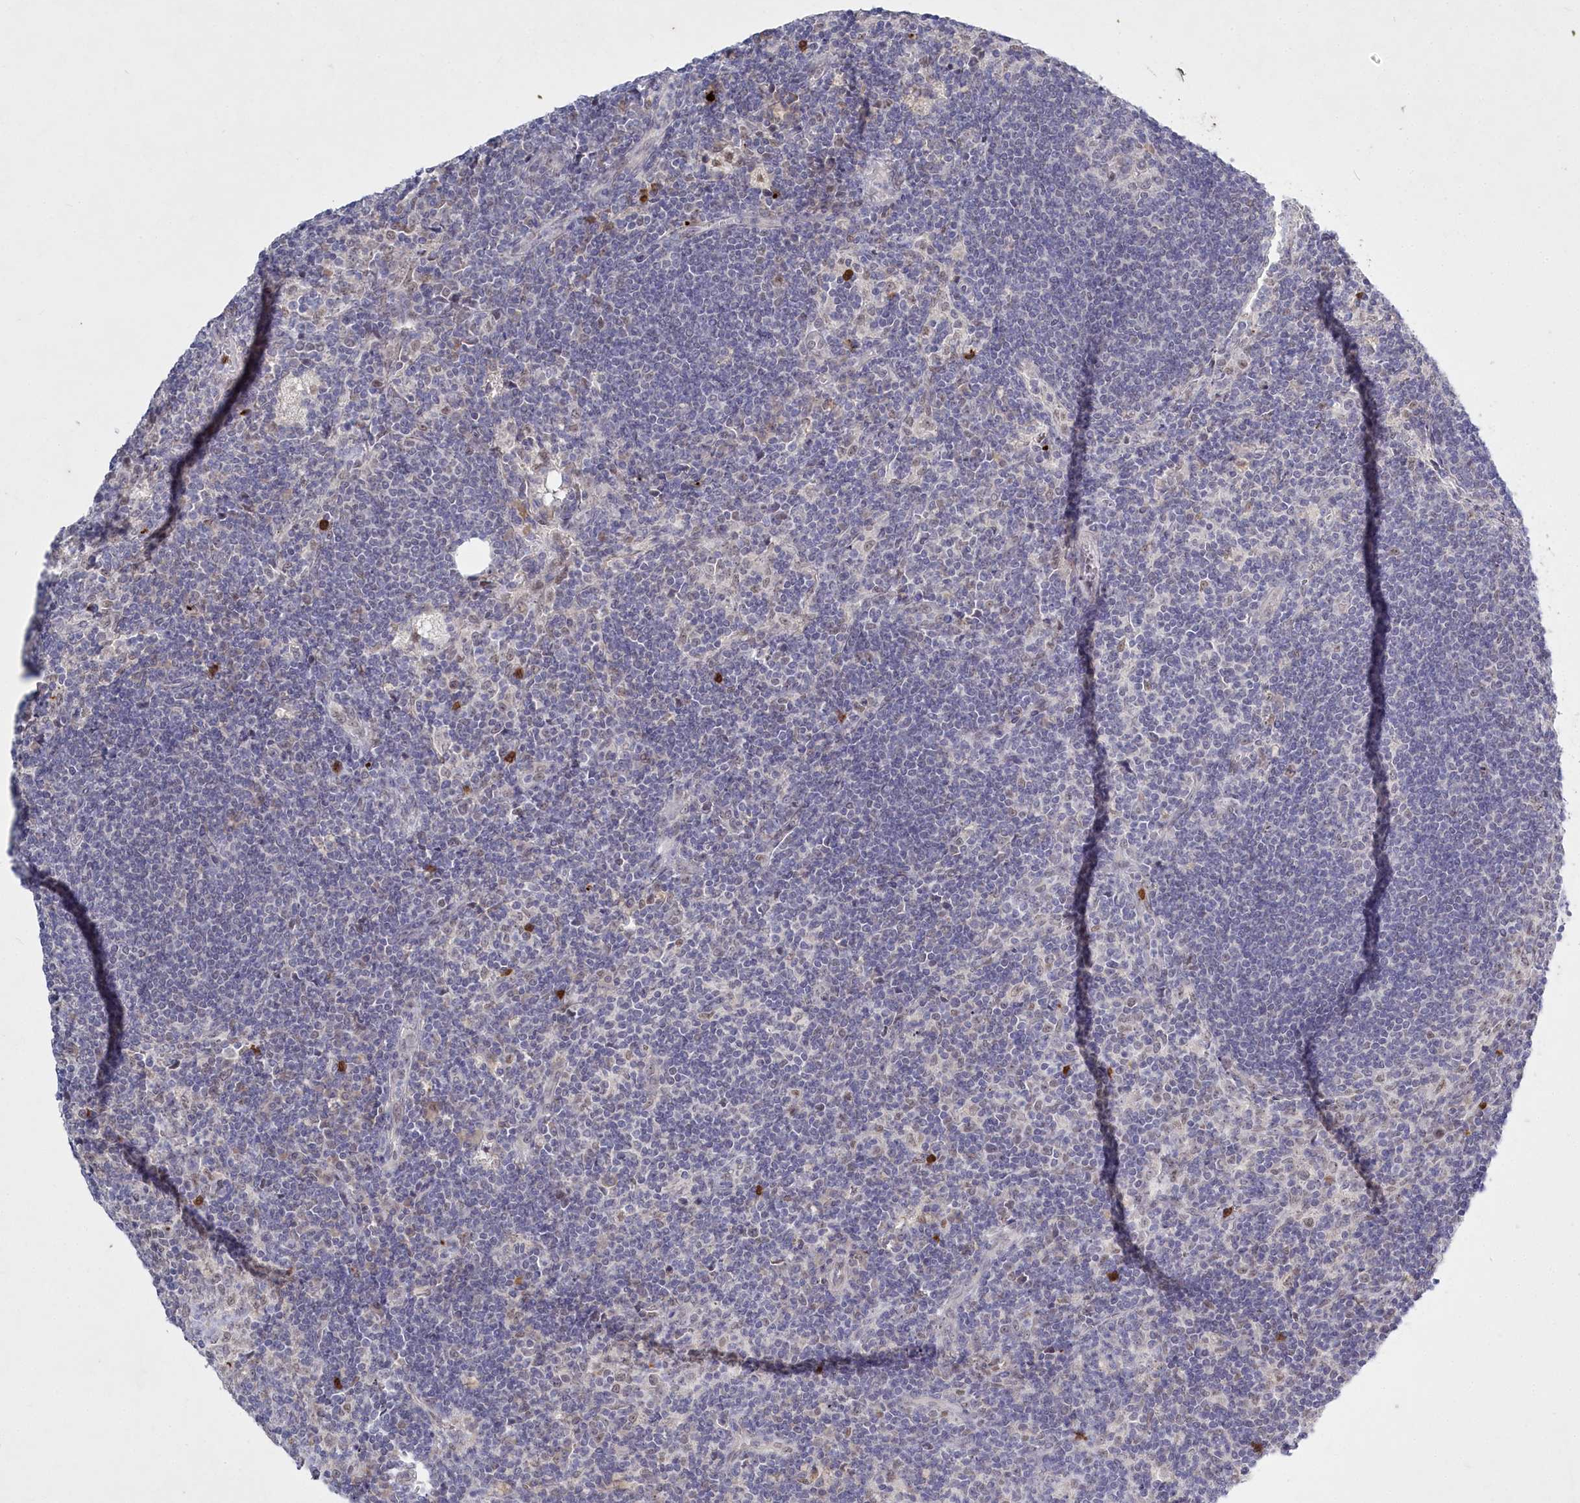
{"staining": {"intensity": "negative", "quantity": "none", "location": "none"}, "tissue": "lymph node", "cell_type": "Germinal center cells", "image_type": "normal", "snomed": [{"axis": "morphology", "description": "Normal tissue, NOS"}, {"axis": "topography", "description": "Lymph node"}], "caption": "Immunohistochemistry of unremarkable human lymph node exhibits no positivity in germinal center cells.", "gene": "ABITRAM", "patient": {"sex": "male", "age": 69}}